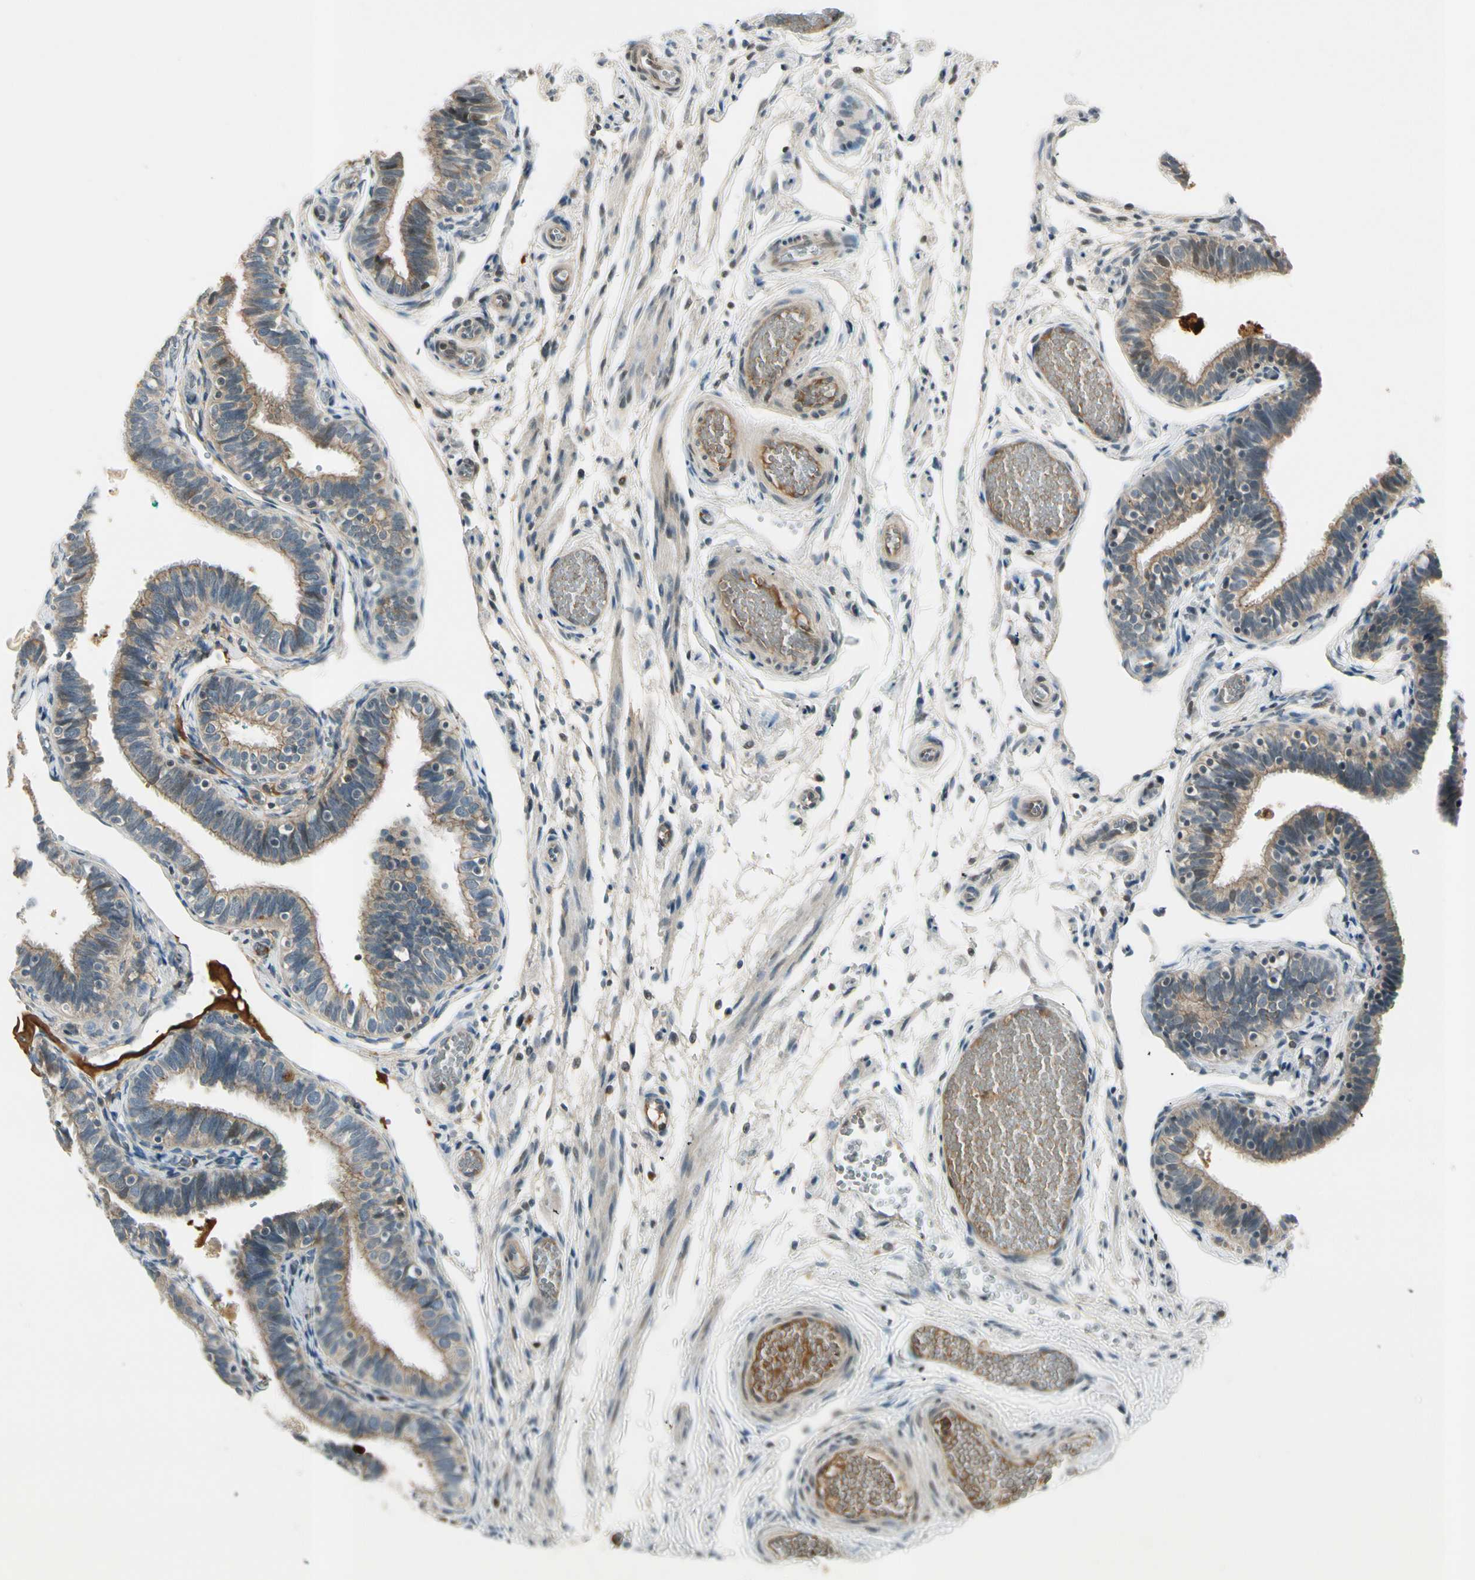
{"staining": {"intensity": "weak", "quantity": ">75%", "location": "cytoplasmic/membranous"}, "tissue": "fallopian tube", "cell_type": "Glandular cells", "image_type": "normal", "snomed": [{"axis": "morphology", "description": "Normal tissue, NOS"}, {"axis": "topography", "description": "Fallopian tube"}], "caption": "About >75% of glandular cells in benign fallopian tube reveal weak cytoplasmic/membranous protein positivity as visualized by brown immunohistochemical staining.", "gene": "ICAM5", "patient": {"sex": "female", "age": 46}}